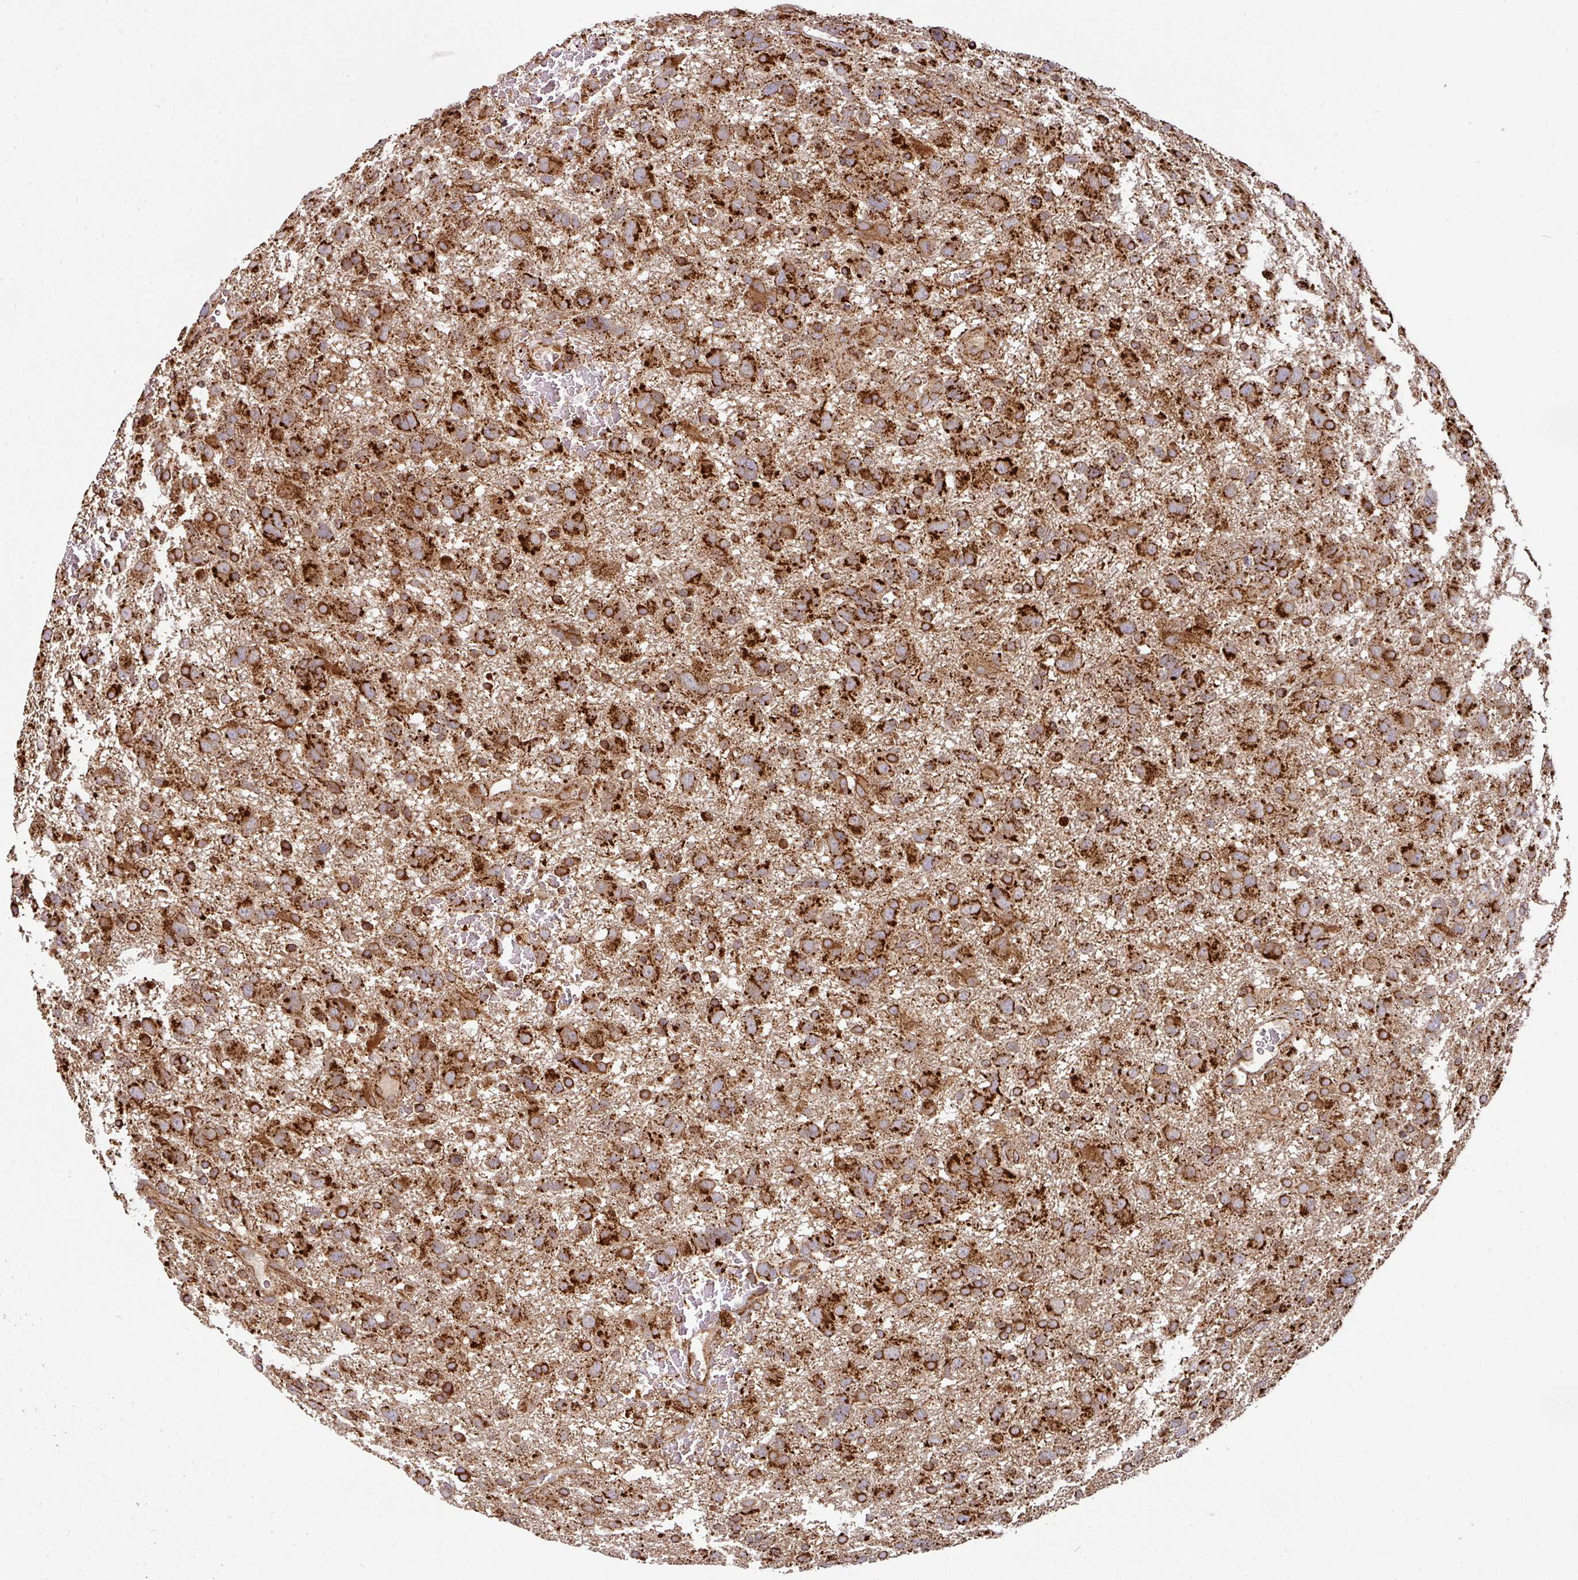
{"staining": {"intensity": "strong", "quantity": ">75%", "location": "cytoplasmic/membranous"}, "tissue": "glioma", "cell_type": "Tumor cells", "image_type": "cancer", "snomed": [{"axis": "morphology", "description": "Glioma, malignant, High grade"}, {"axis": "topography", "description": "Brain"}], "caption": "A brown stain shows strong cytoplasmic/membranous staining of a protein in malignant high-grade glioma tumor cells. Immunohistochemistry stains the protein of interest in brown and the nuclei are stained blue.", "gene": "TRAP1", "patient": {"sex": "male", "age": 61}}